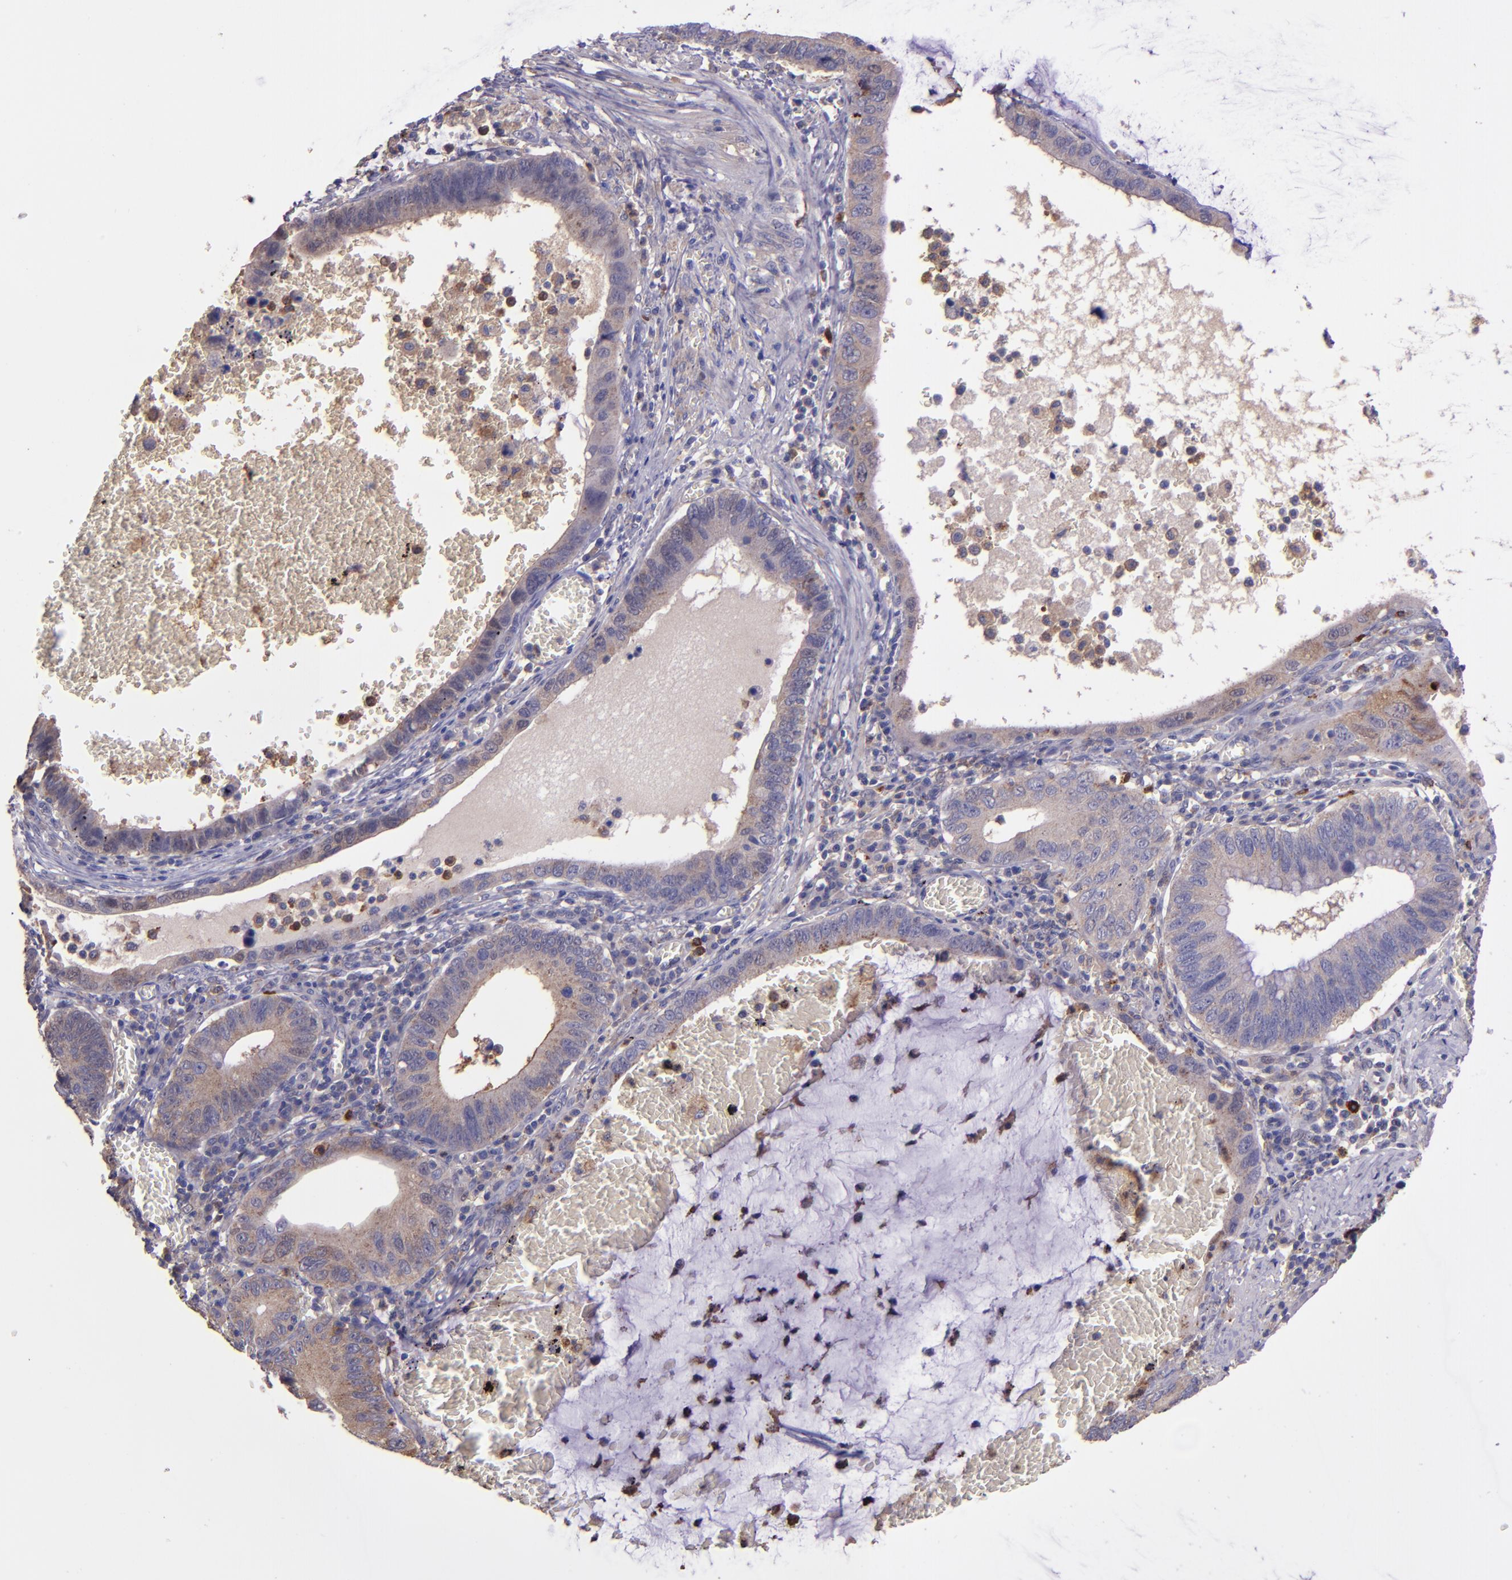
{"staining": {"intensity": "weak", "quantity": ">75%", "location": "cytoplasmic/membranous"}, "tissue": "stomach cancer", "cell_type": "Tumor cells", "image_type": "cancer", "snomed": [{"axis": "morphology", "description": "Adenocarcinoma, NOS"}, {"axis": "topography", "description": "Stomach"}, {"axis": "topography", "description": "Gastric cardia"}], "caption": "Stomach cancer (adenocarcinoma) was stained to show a protein in brown. There is low levels of weak cytoplasmic/membranous staining in approximately >75% of tumor cells. The staining was performed using DAB, with brown indicating positive protein expression. Nuclei are stained blue with hematoxylin.", "gene": "WASHC1", "patient": {"sex": "male", "age": 59}}